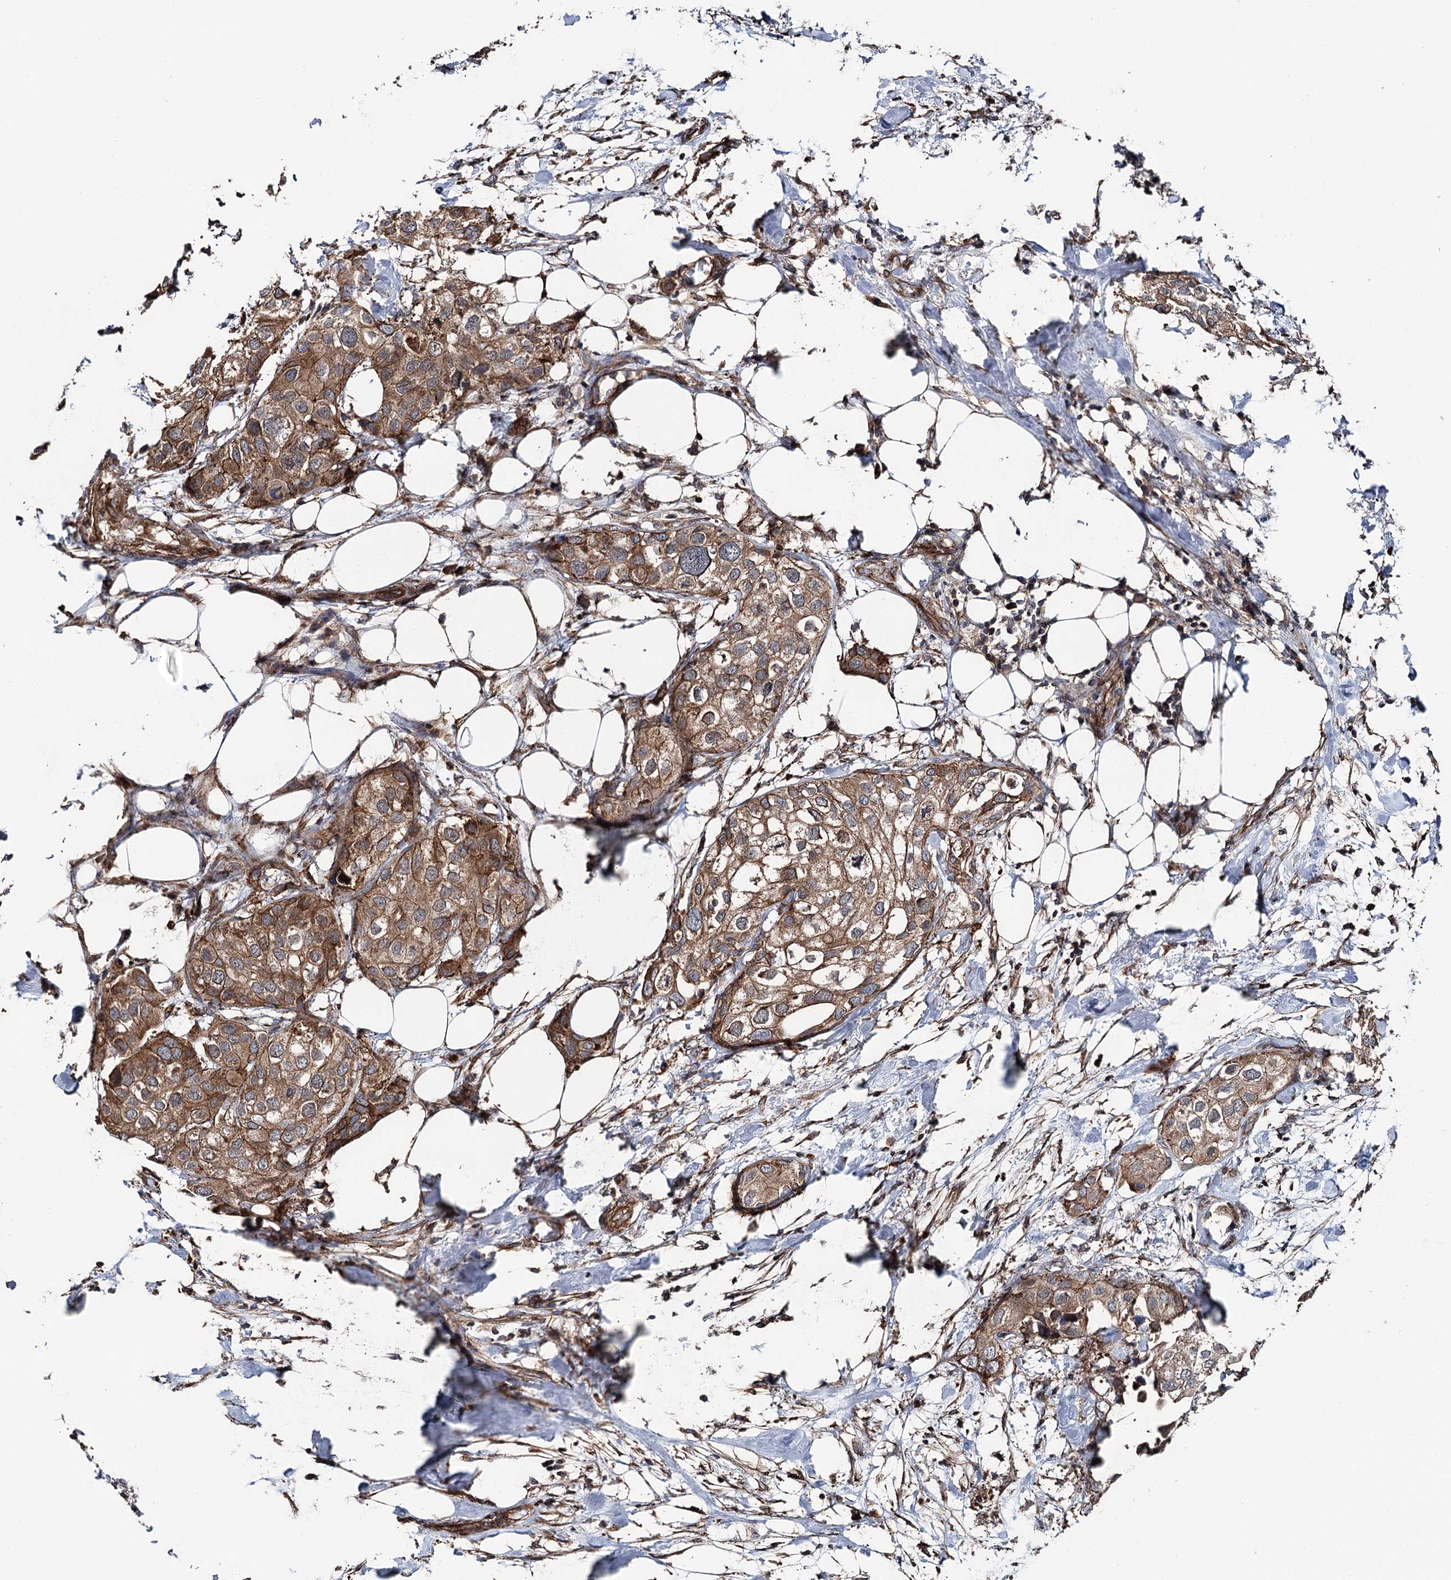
{"staining": {"intensity": "moderate", "quantity": ">75%", "location": "cytoplasmic/membranous"}, "tissue": "urothelial cancer", "cell_type": "Tumor cells", "image_type": "cancer", "snomed": [{"axis": "morphology", "description": "Urothelial carcinoma, High grade"}, {"axis": "topography", "description": "Urinary bladder"}], "caption": "Immunohistochemical staining of urothelial cancer displays medium levels of moderate cytoplasmic/membranous protein expression in approximately >75% of tumor cells.", "gene": "ITFG2", "patient": {"sex": "male", "age": 64}}